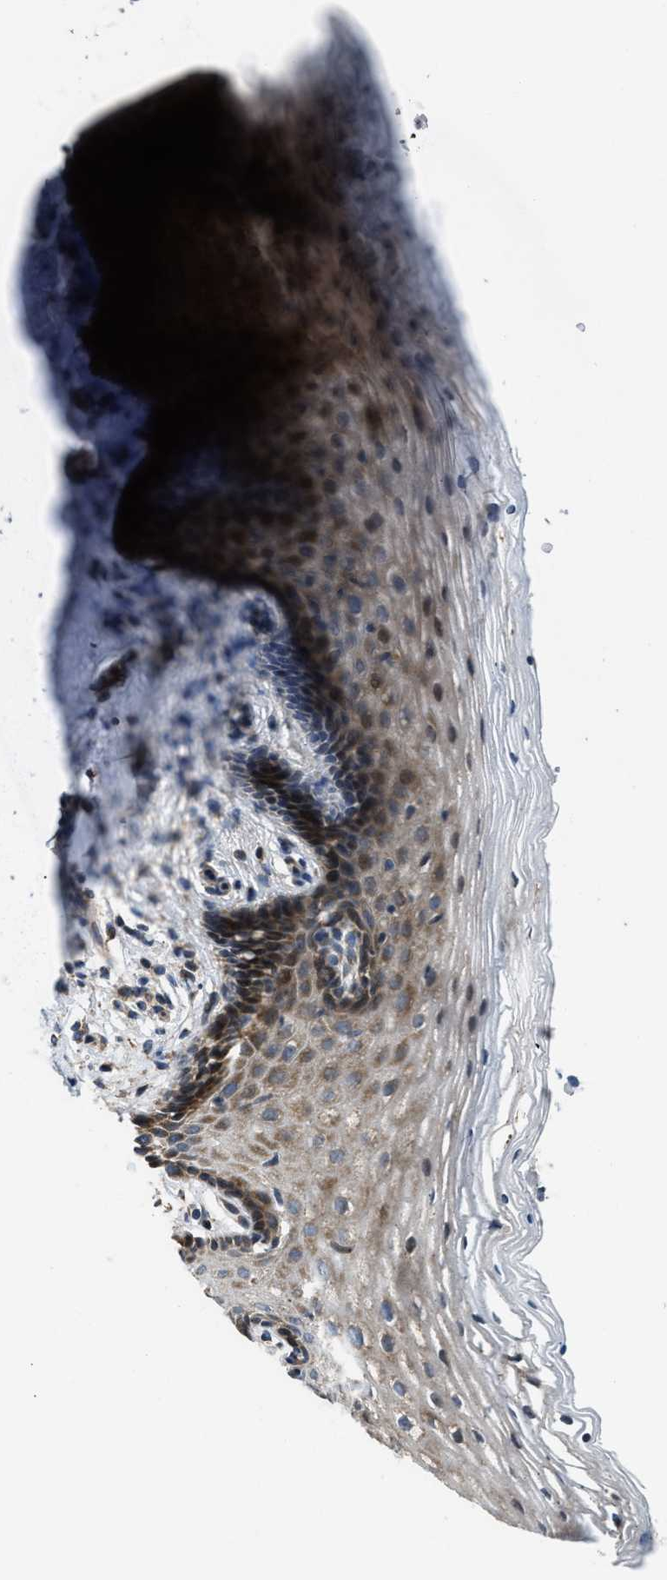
{"staining": {"intensity": "moderate", "quantity": ">75%", "location": "cytoplasmic/membranous,nuclear"}, "tissue": "vagina", "cell_type": "Squamous epithelial cells", "image_type": "normal", "snomed": [{"axis": "morphology", "description": "Normal tissue, NOS"}, {"axis": "topography", "description": "Vagina"}], "caption": "Protein staining of unremarkable vagina displays moderate cytoplasmic/membranous,nuclear positivity in approximately >75% of squamous epithelial cells.", "gene": "TMEM150A", "patient": {"sex": "female", "age": 32}}